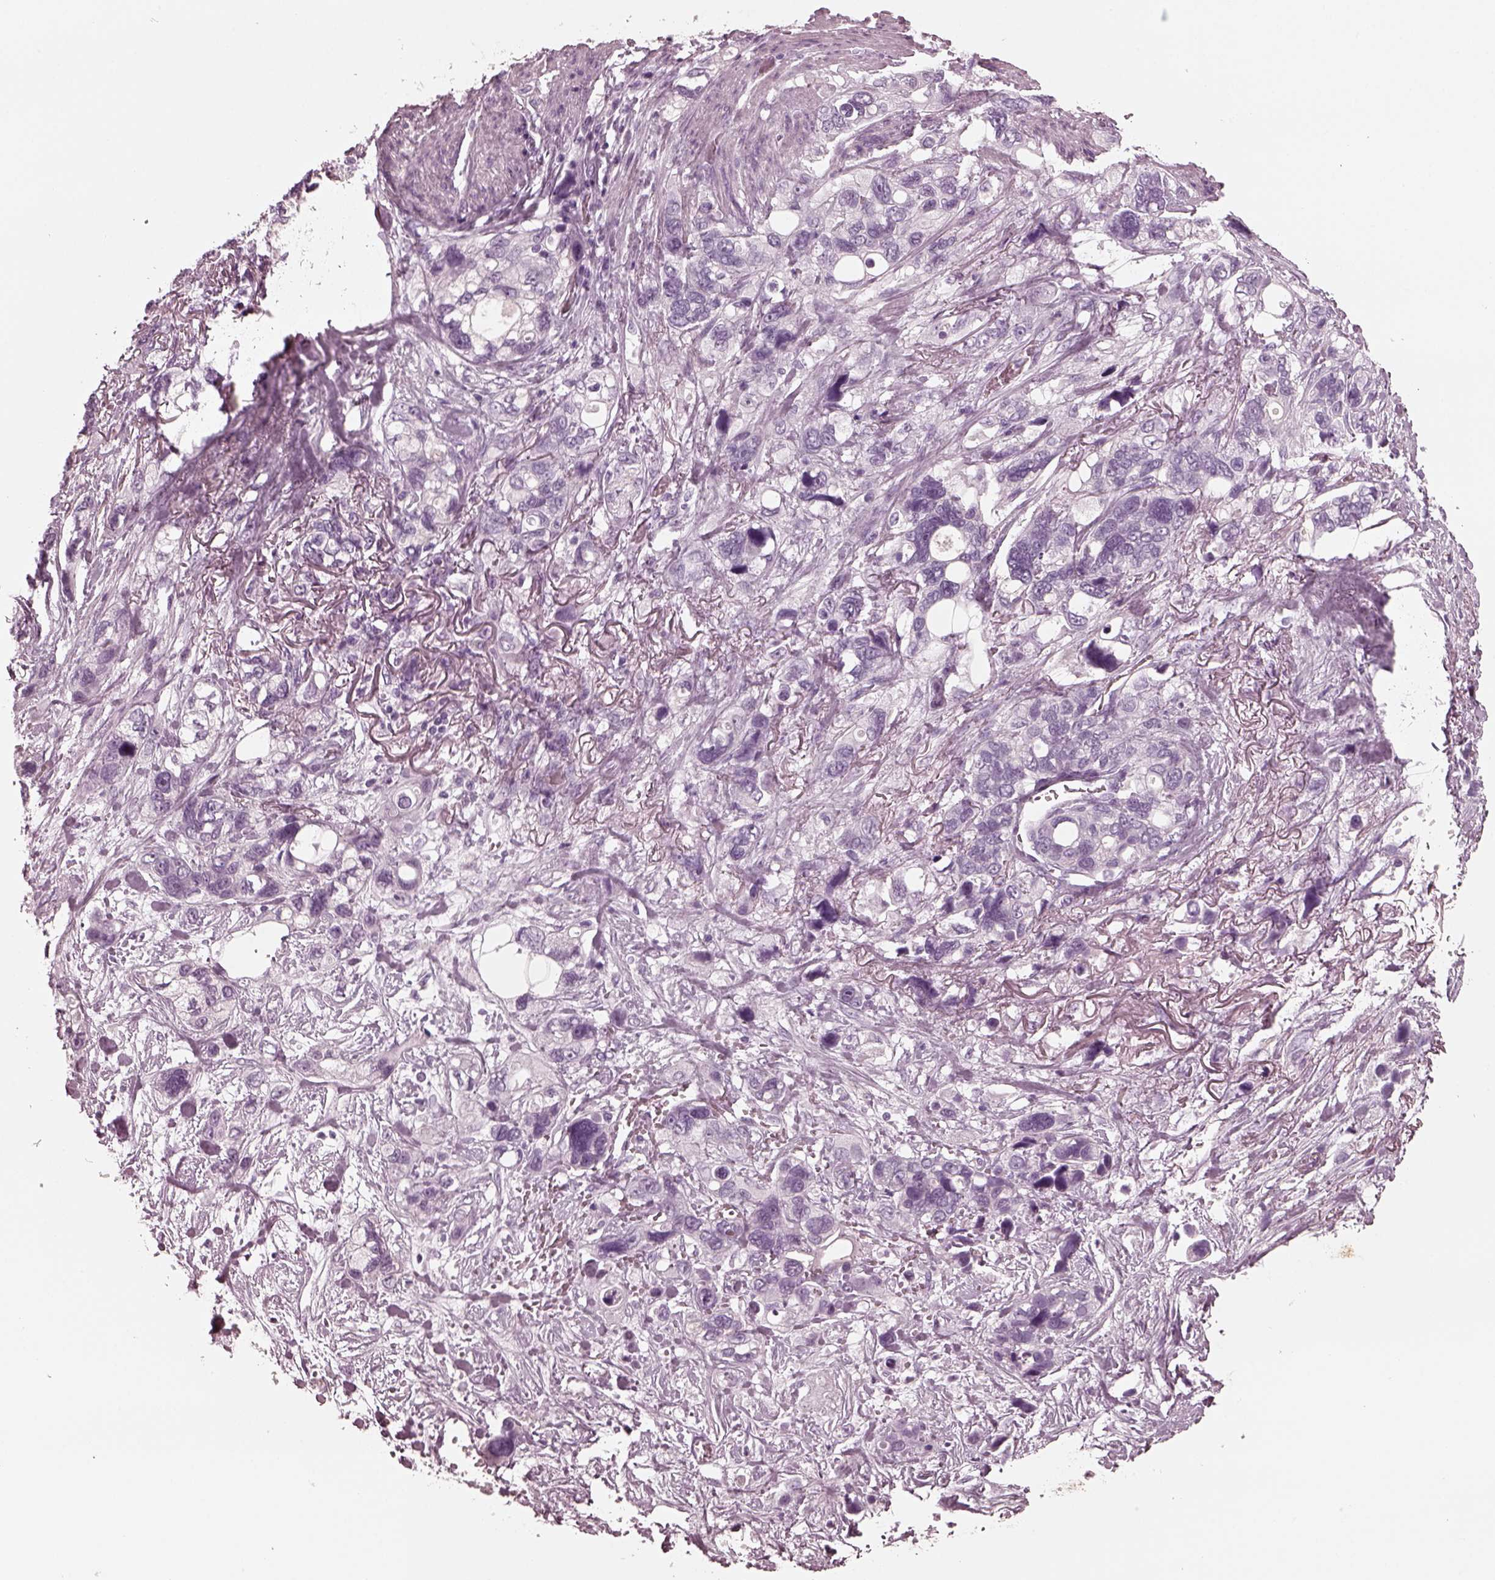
{"staining": {"intensity": "negative", "quantity": "none", "location": "none"}, "tissue": "stomach cancer", "cell_type": "Tumor cells", "image_type": "cancer", "snomed": [{"axis": "morphology", "description": "Adenocarcinoma, NOS"}, {"axis": "topography", "description": "Stomach, upper"}], "caption": "Immunohistochemical staining of stomach cancer (adenocarcinoma) demonstrates no significant positivity in tumor cells. Nuclei are stained in blue.", "gene": "GRM6", "patient": {"sex": "female", "age": 81}}